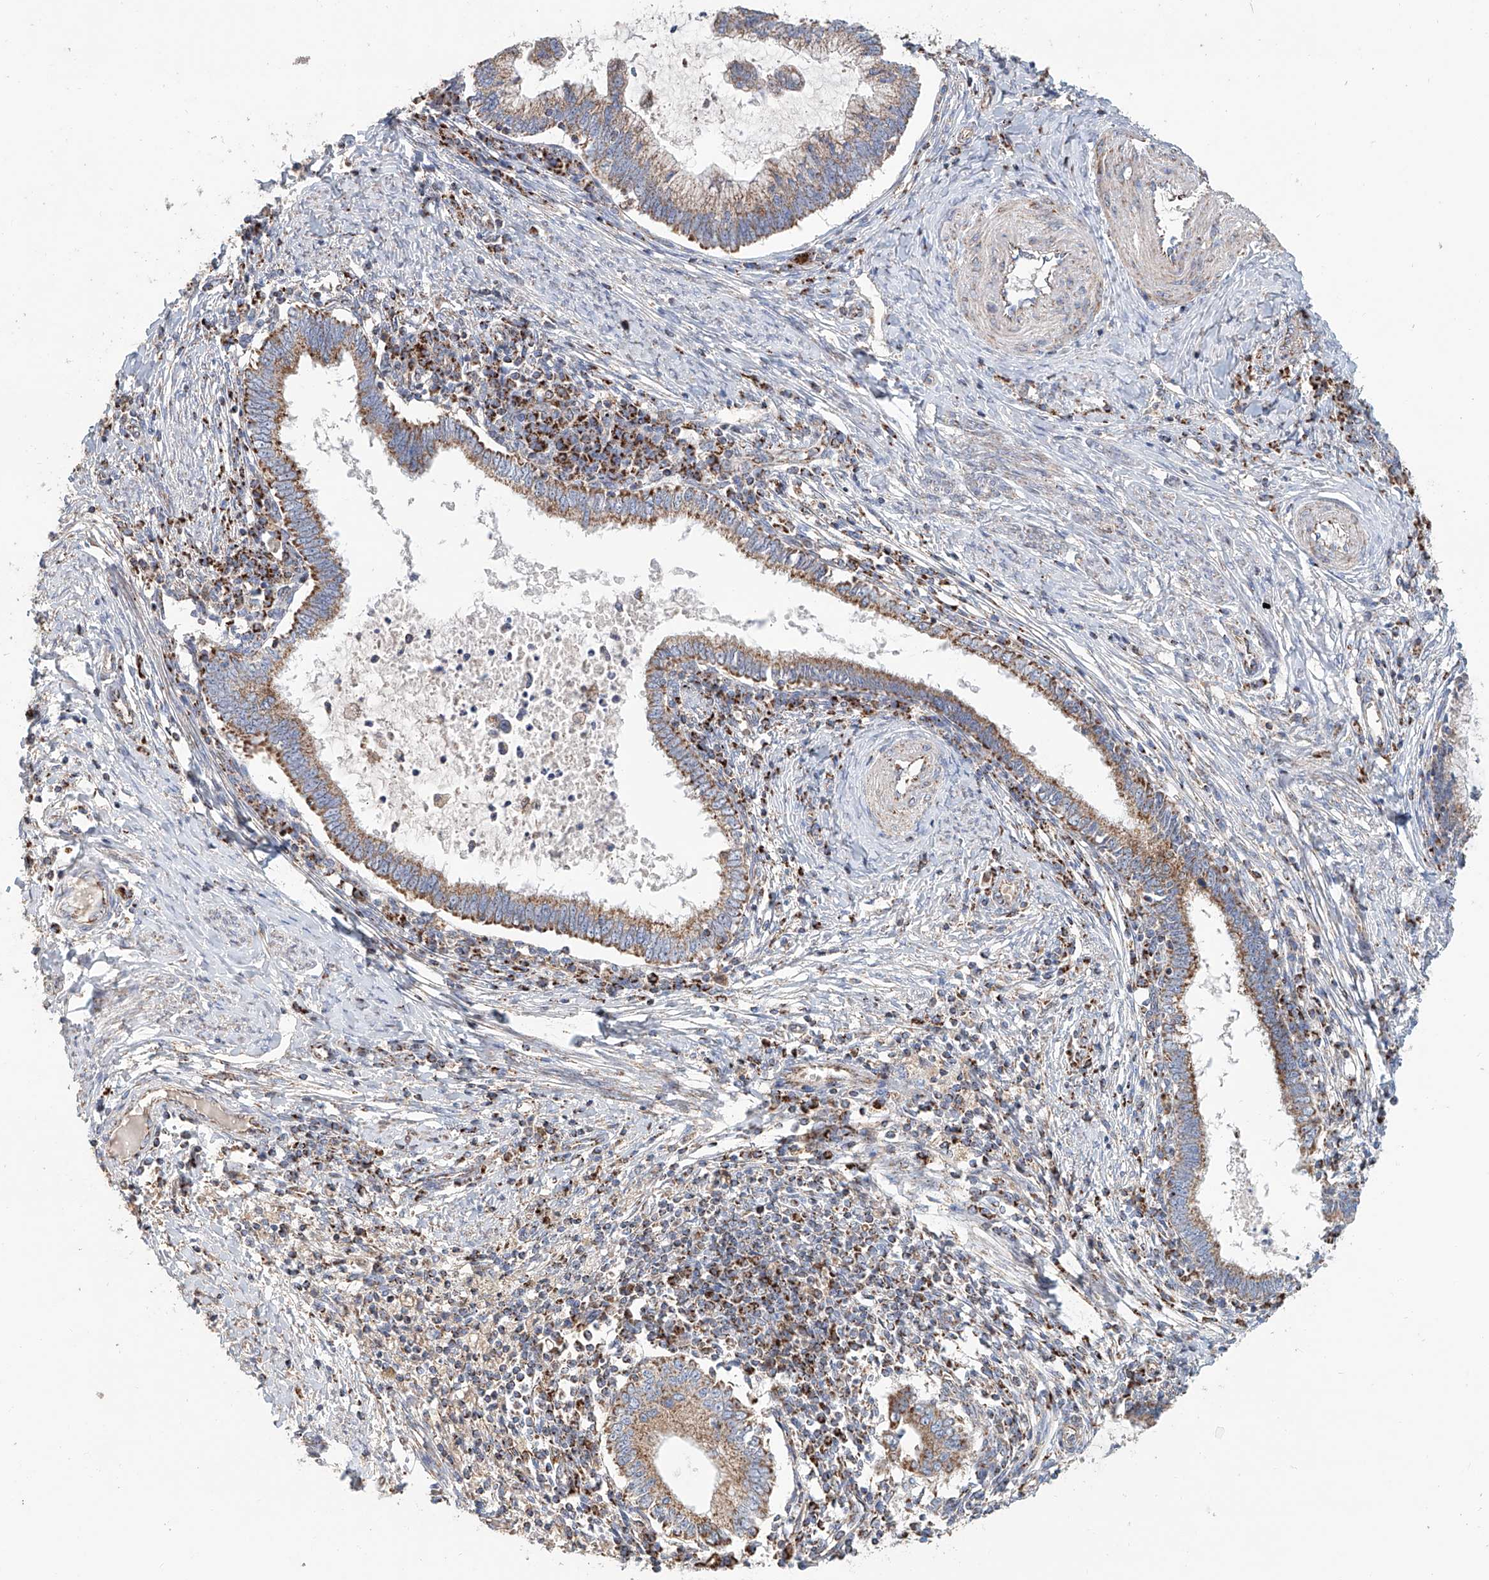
{"staining": {"intensity": "moderate", "quantity": ">75%", "location": "cytoplasmic/membranous"}, "tissue": "cervical cancer", "cell_type": "Tumor cells", "image_type": "cancer", "snomed": [{"axis": "morphology", "description": "Adenocarcinoma, NOS"}, {"axis": "topography", "description": "Cervix"}], "caption": "Approximately >75% of tumor cells in human adenocarcinoma (cervical) show moderate cytoplasmic/membranous protein staining as visualized by brown immunohistochemical staining.", "gene": "MCL1", "patient": {"sex": "female", "age": 36}}